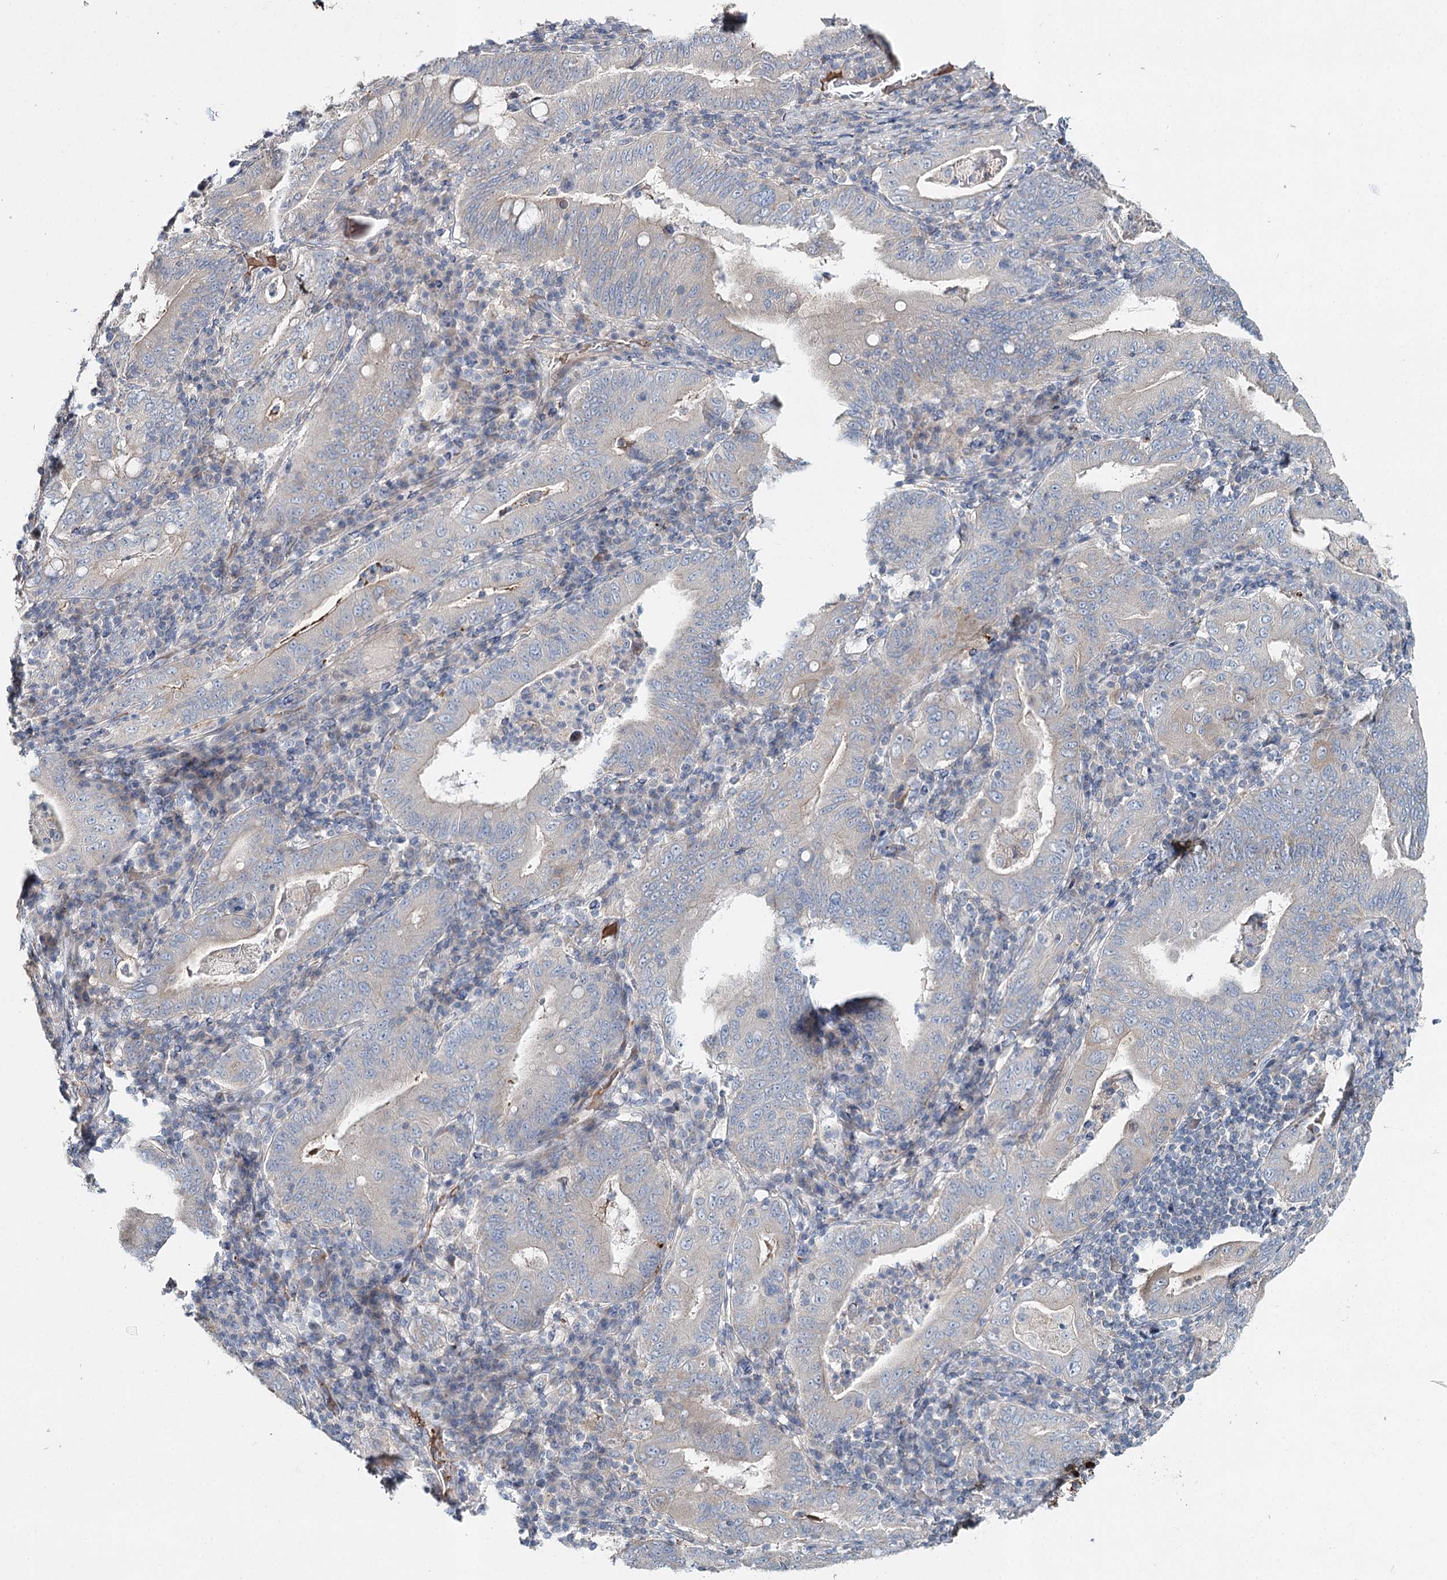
{"staining": {"intensity": "weak", "quantity": "<25%", "location": "cytoplasmic/membranous"}, "tissue": "stomach cancer", "cell_type": "Tumor cells", "image_type": "cancer", "snomed": [{"axis": "morphology", "description": "Normal tissue, NOS"}, {"axis": "morphology", "description": "Adenocarcinoma, NOS"}, {"axis": "topography", "description": "Esophagus"}, {"axis": "topography", "description": "Stomach, upper"}, {"axis": "topography", "description": "Peripheral nerve tissue"}], "caption": "There is no significant staining in tumor cells of stomach adenocarcinoma.", "gene": "ALKBH8", "patient": {"sex": "male", "age": 62}}